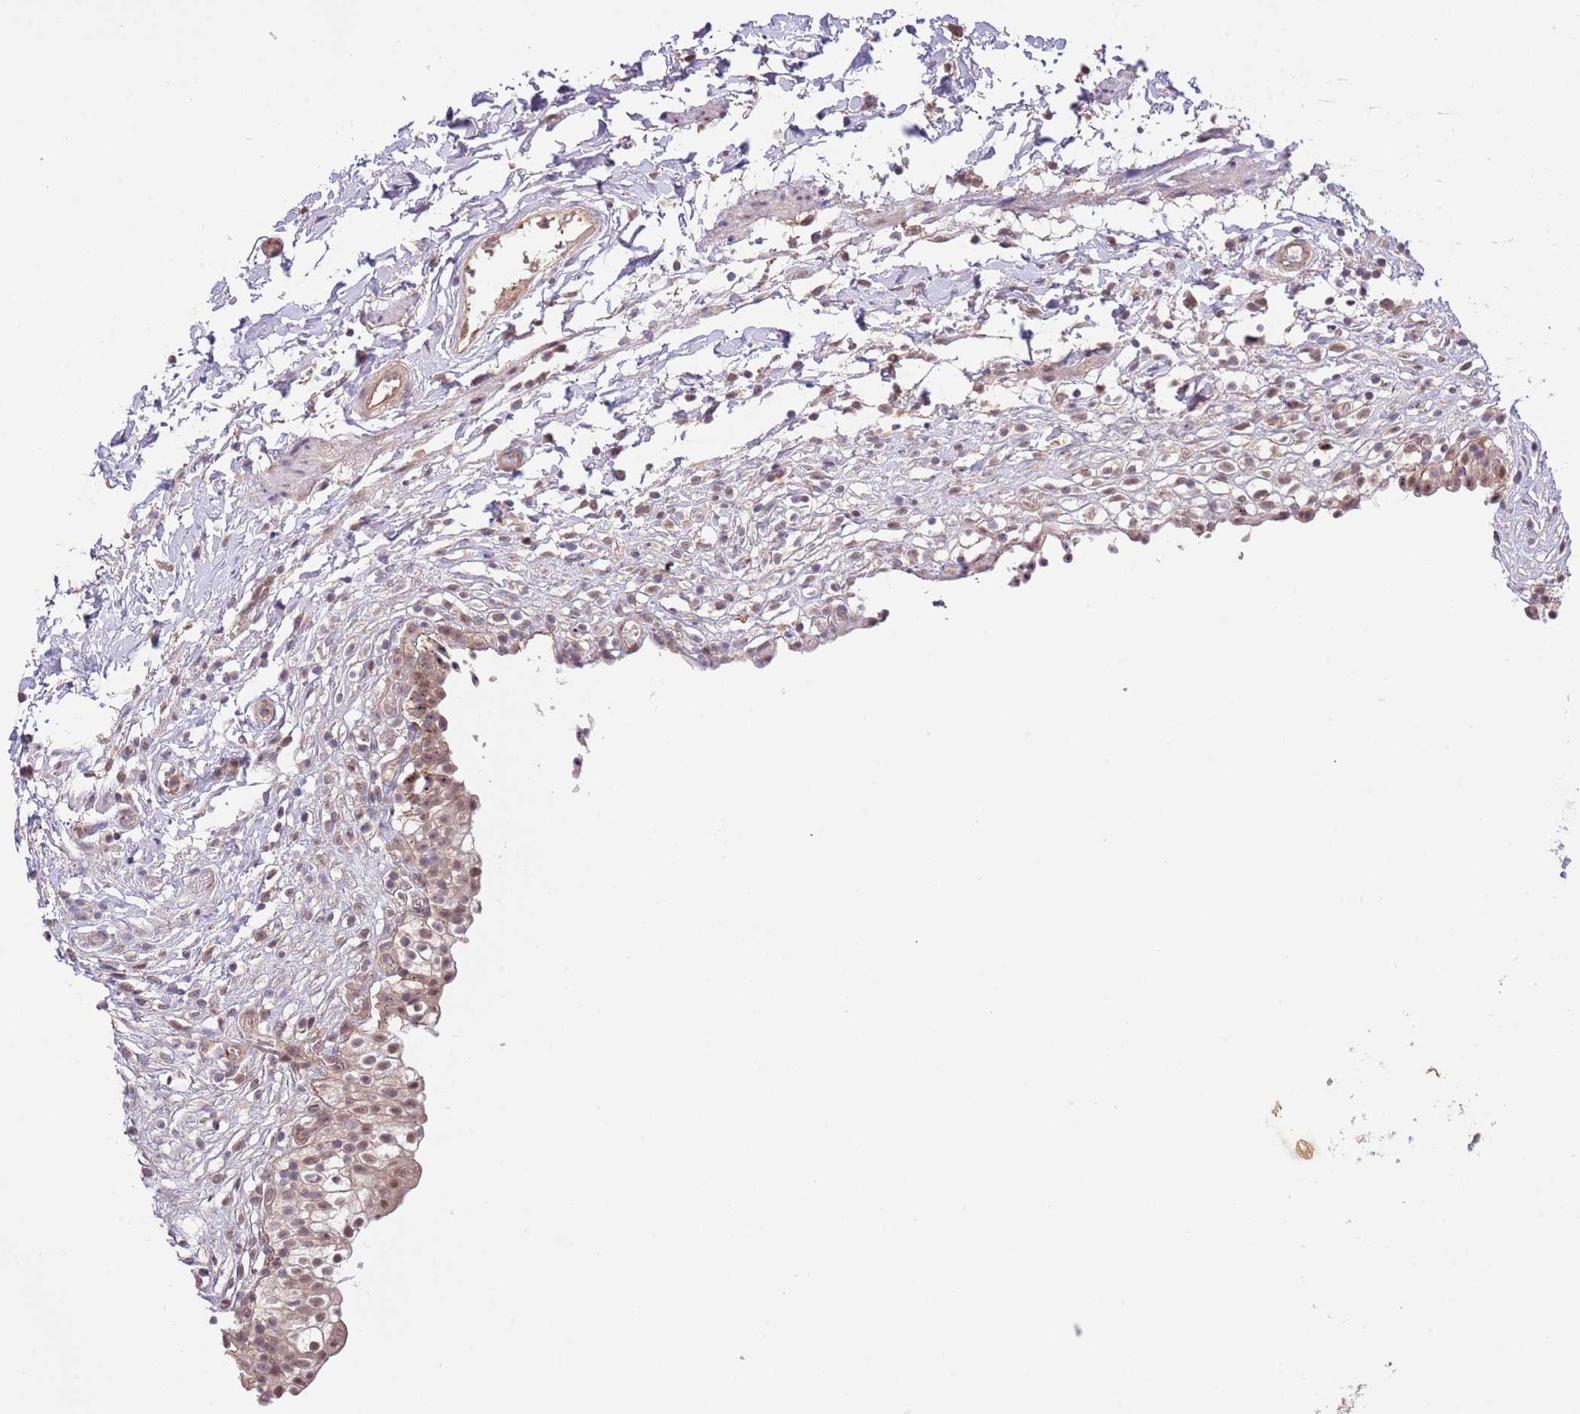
{"staining": {"intensity": "moderate", "quantity": ">75%", "location": "cytoplasmic/membranous,nuclear"}, "tissue": "urinary bladder", "cell_type": "Urothelial cells", "image_type": "normal", "snomed": [{"axis": "morphology", "description": "Normal tissue, NOS"}, {"axis": "topography", "description": "Urinary bladder"}, {"axis": "topography", "description": "Peripheral nerve tissue"}], "caption": "Human urinary bladder stained with a brown dye displays moderate cytoplasmic/membranous,nuclear positive positivity in about >75% of urothelial cells.", "gene": "PRR16", "patient": {"sex": "male", "age": 55}}